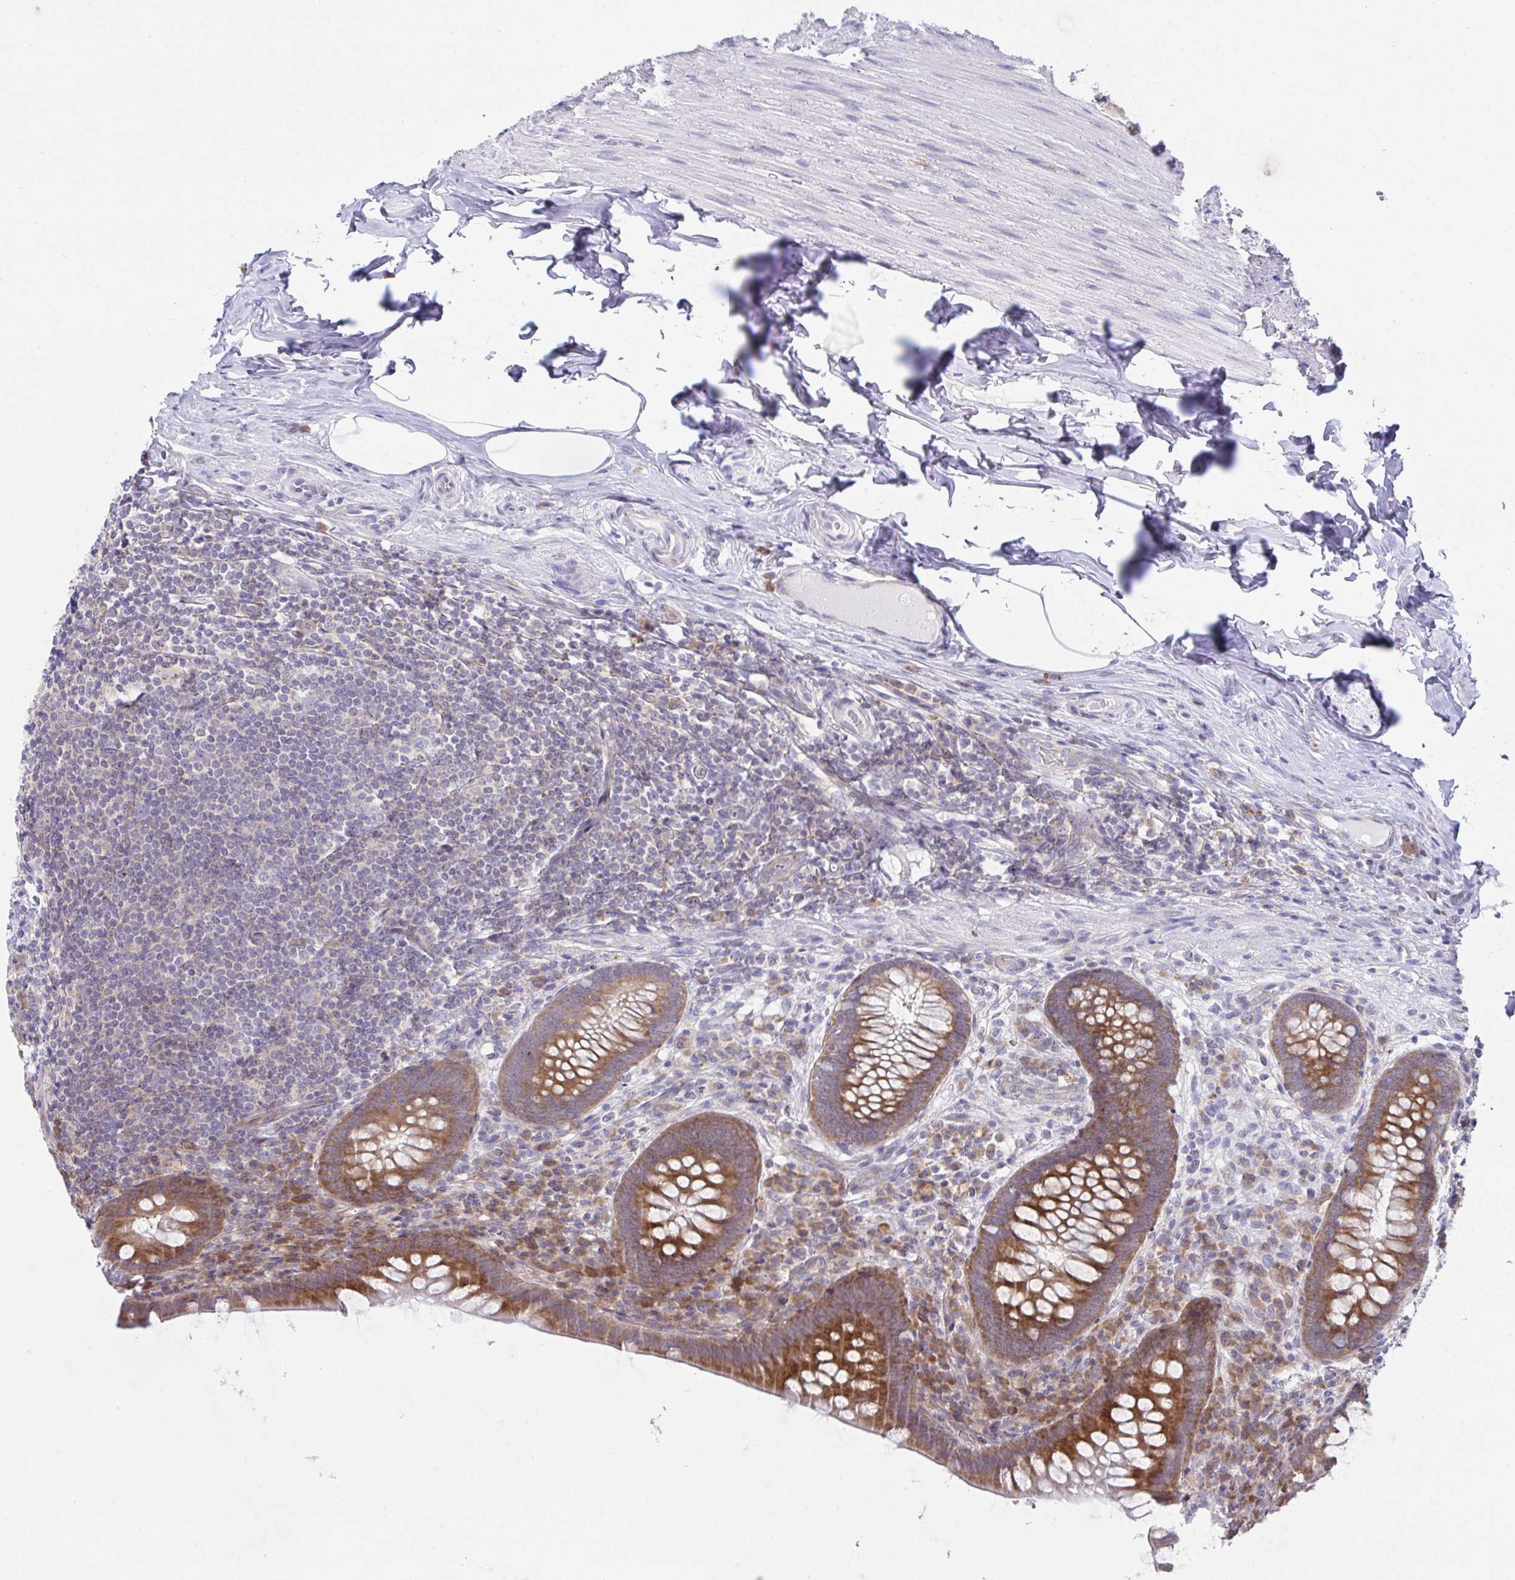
{"staining": {"intensity": "strong", "quantity": ">75%", "location": "cytoplasmic/membranous"}, "tissue": "appendix", "cell_type": "Glandular cells", "image_type": "normal", "snomed": [{"axis": "morphology", "description": "Normal tissue, NOS"}, {"axis": "topography", "description": "Appendix"}], "caption": "Appendix was stained to show a protein in brown. There is high levels of strong cytoplasmic/membranous expression in approximately >75% of glandular cells. Nuclei are stained in blue.", "gene": "FAU", "patient": {"sex": "male", "age": 71}}